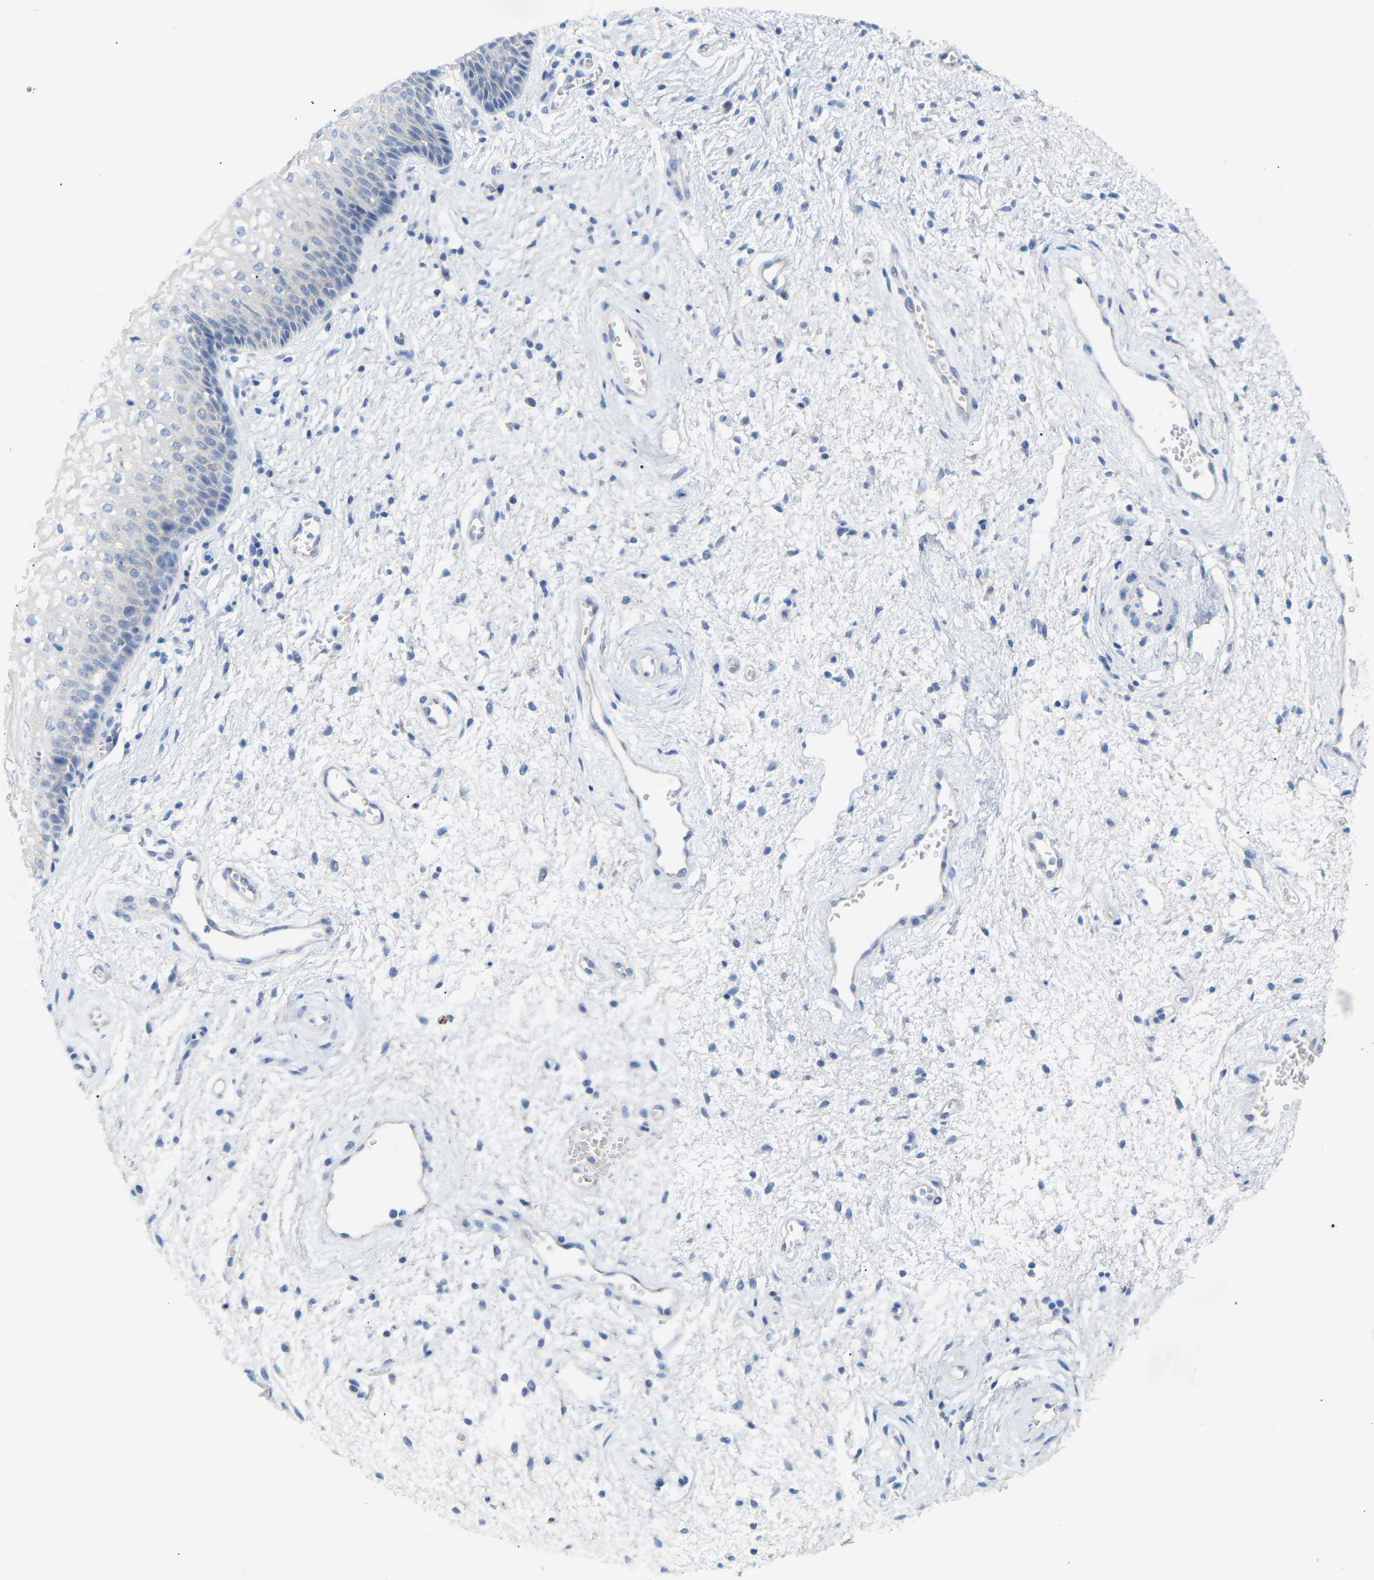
{"staining": {"intensity": "negative", "quantity": "none", "location": "none"}, "tissue": "vagina", "cell_type": "Squamous epithelial cells", "image_type": "normal", "snomed": [{"axis": "morphology", "description": "Normal tissue, NOS"}, {"axis": "topography", "description": "Vagina"}], "caption": "This is an immunohistochemistry (IHC) photomicrograph of unremarkable vagina. There is no staining in squamous epithelial cells.", "gene": "PEX1", "patient": {"sex": "female", "age": 34}}